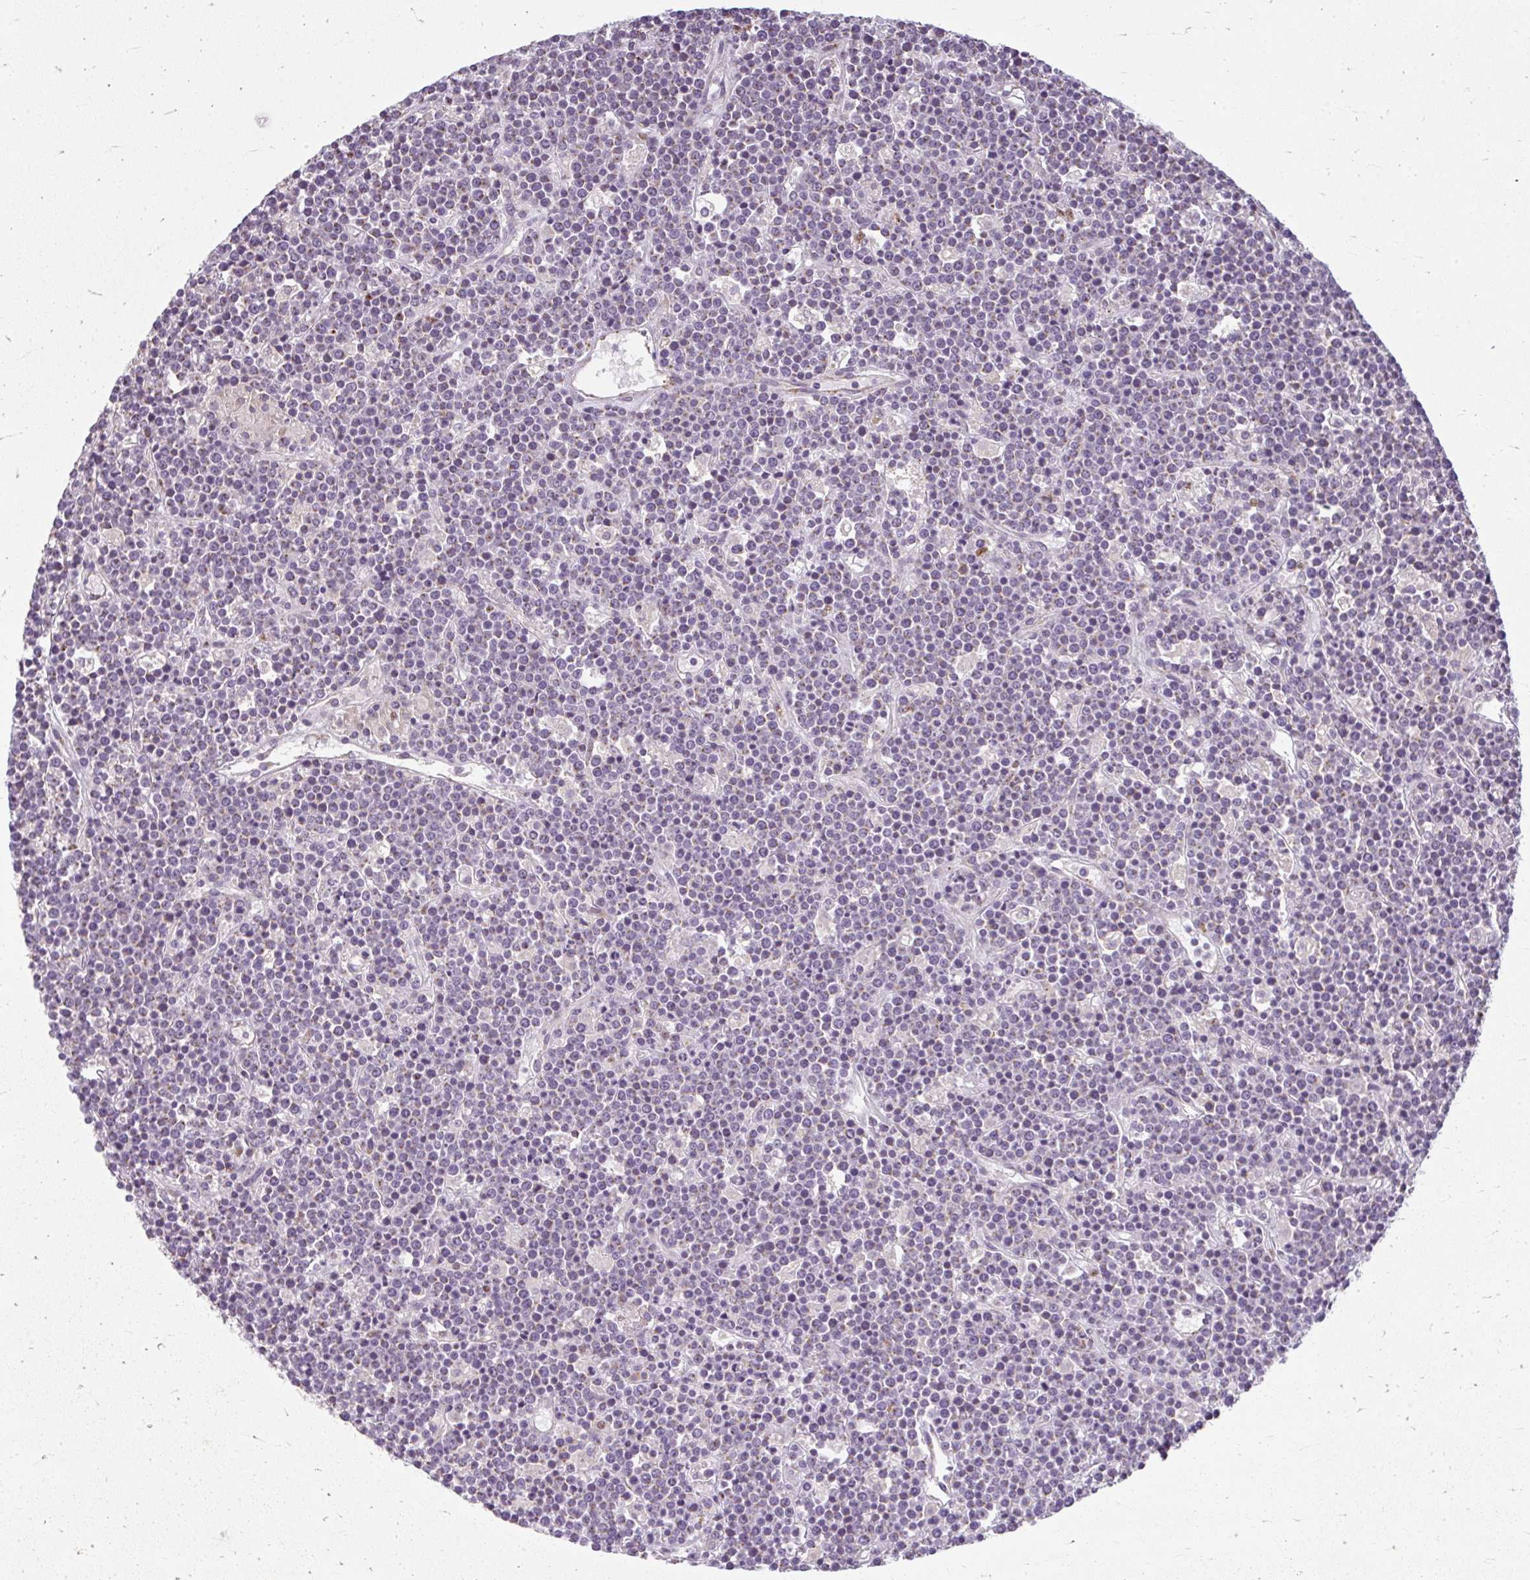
{"staining": {"intensity": "negative", "quantity": "none", "location": "none"}, "tissue": "lymphoma", "cell_type": "Tumor cells", "image_type": "cancer", "snomed": [{"axis": "morphology", "description": "Malignant lymphoma, non-Hodgkin's type, High grade"}, {"axis": "topography", "description": "Ovary"}], "caption": "Tumor cells are negative for brown protein staining in lymphoma.", "gene": "ZFYVE26", "patient": {"sex": "female", "age": 56}}